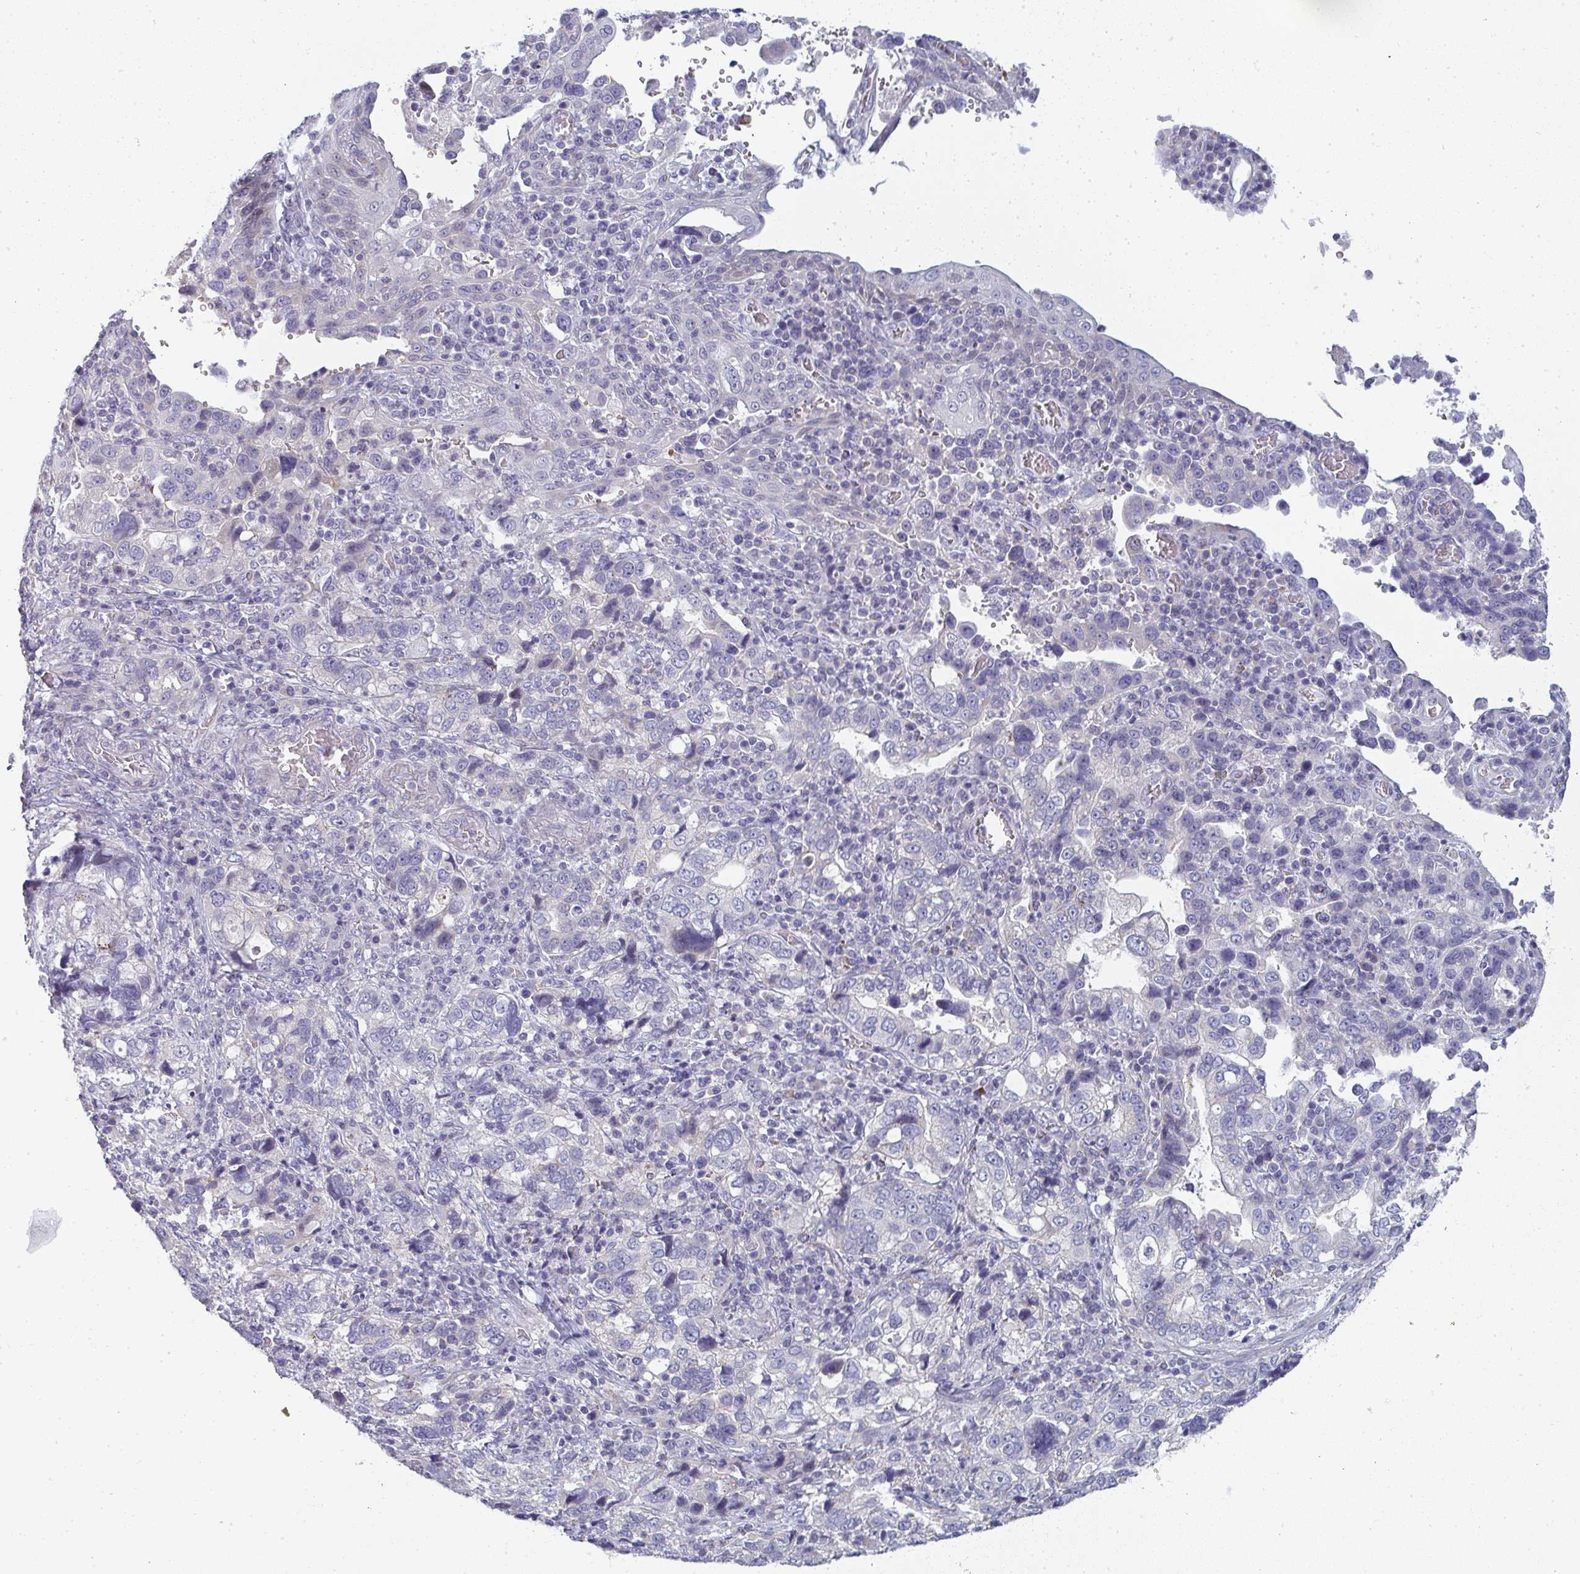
{"staining": {"intensity": "negative", "quantity": "none", "location": "none"}, "tissue": "stomach cancer", "cell_type": "Tumor cells", "image_type": "cancer", "snomed": [{"axis": "morphology", "description": "Adenocarcinoma, NOS"}, {"axis": "topography", "description": "Stomach, upper"}], "caption": "There is no significant expression in tumor cells of stomach adenocarcinoma.", "gene": "SHB", "patient": {"sex": "female", "age": 81}}